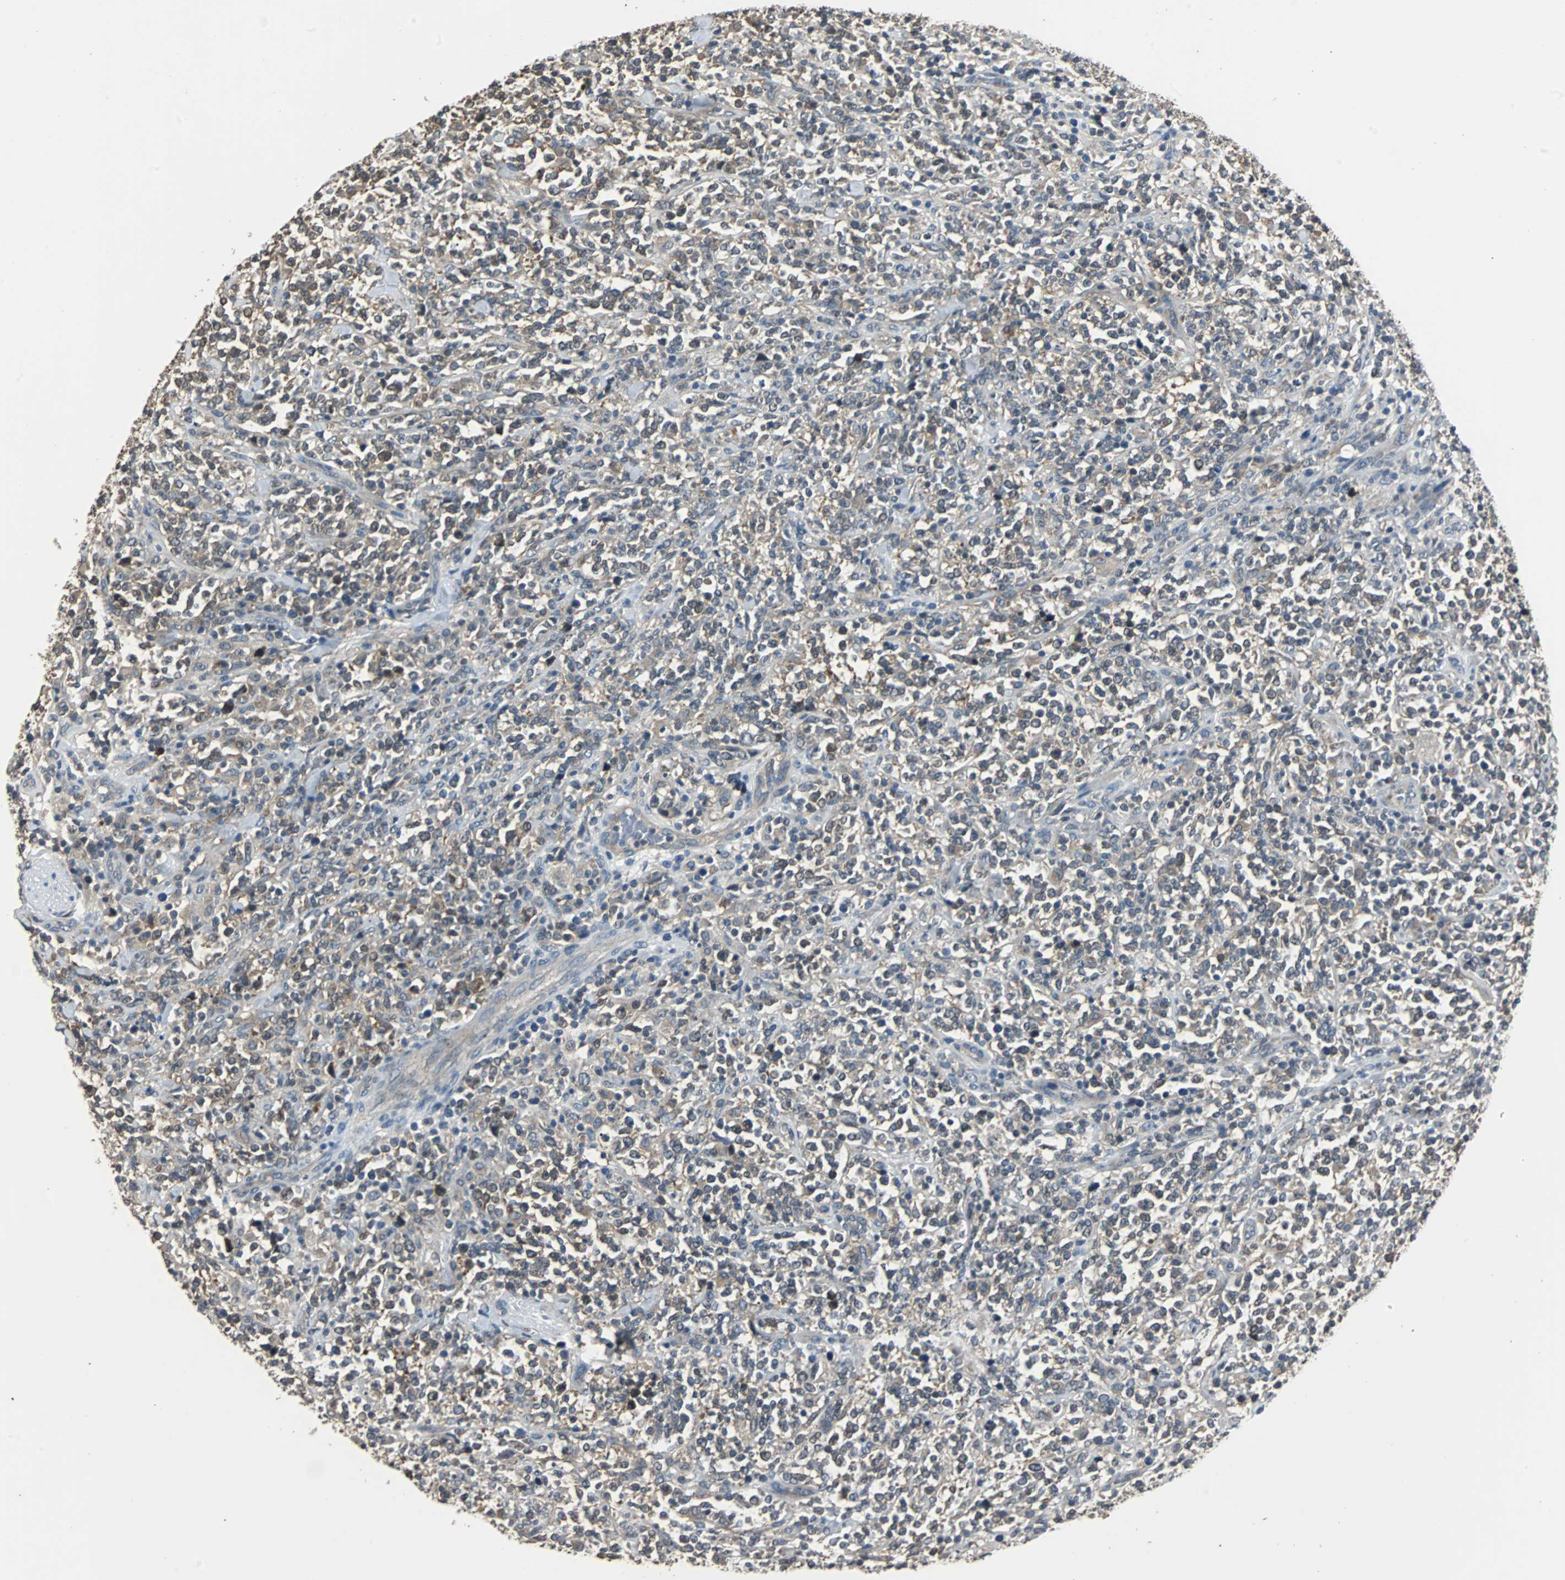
{"staining": {"intensity": "weak", "quantity": "25%-75%", "location": "cytoplasmic/membranous"}, "tissue": "lymphoma", "cell_type": "Tumor cells", "image_type": "cancer", "snomed": [{"axis": "morphology", "description": "Malignant lymphoma, non-Hodgkin's type, High grade"}, {"axis": "topography", "description": "Soft tissue"}], "caption": "This is an image of immunohistochemistry staining of malignant lymphoma, non-Hodgkin's type (high-grade), which shows weak staining in the cytoplasmic/membranous of tumor cells.", "gene": "ABHD2", "patient": {"sex": "male", "age": 18}}